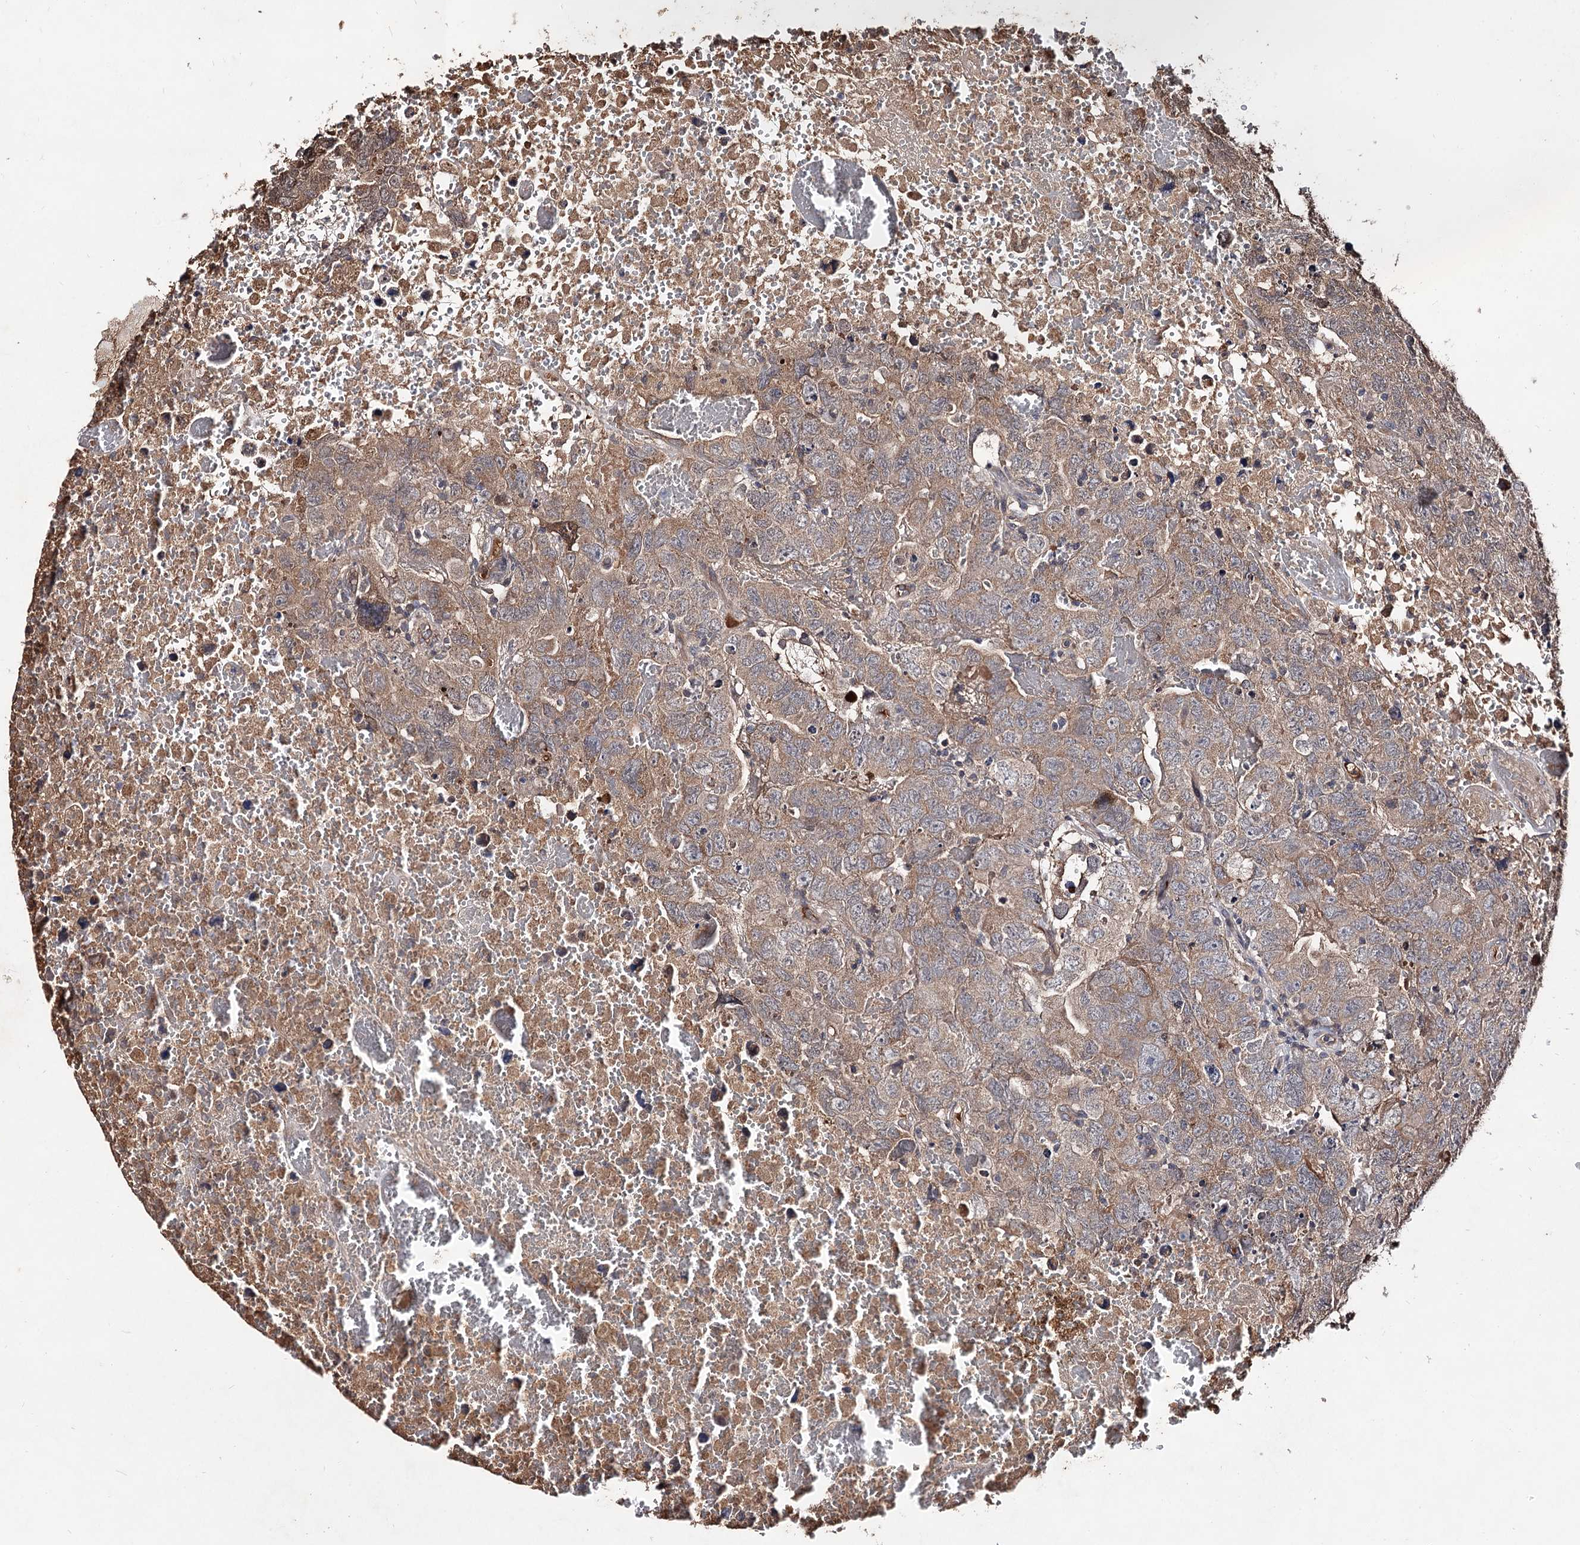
{"staining": {"intensity": "moderate", "quantity": ">75%", "location": "cytoplasmic/membranous"}, "tissue": "testis cancer", "cell_type": "Tumor cells", "image_type": "cancer", "snomed": [{"axis": "morphology", "description": "Carcinoma, Embryonal, NOS"}, {"axis": "topography", "description": "Testis"}], "caption": "This photomicrograph displays immunohistochemistry staining of testis cancer, with medium moderate cytoplasmic/membranous expression in about >75% of tumor cells.", "gene": "ARFIP2", "patient": {"sex": "male", "age": 45}}